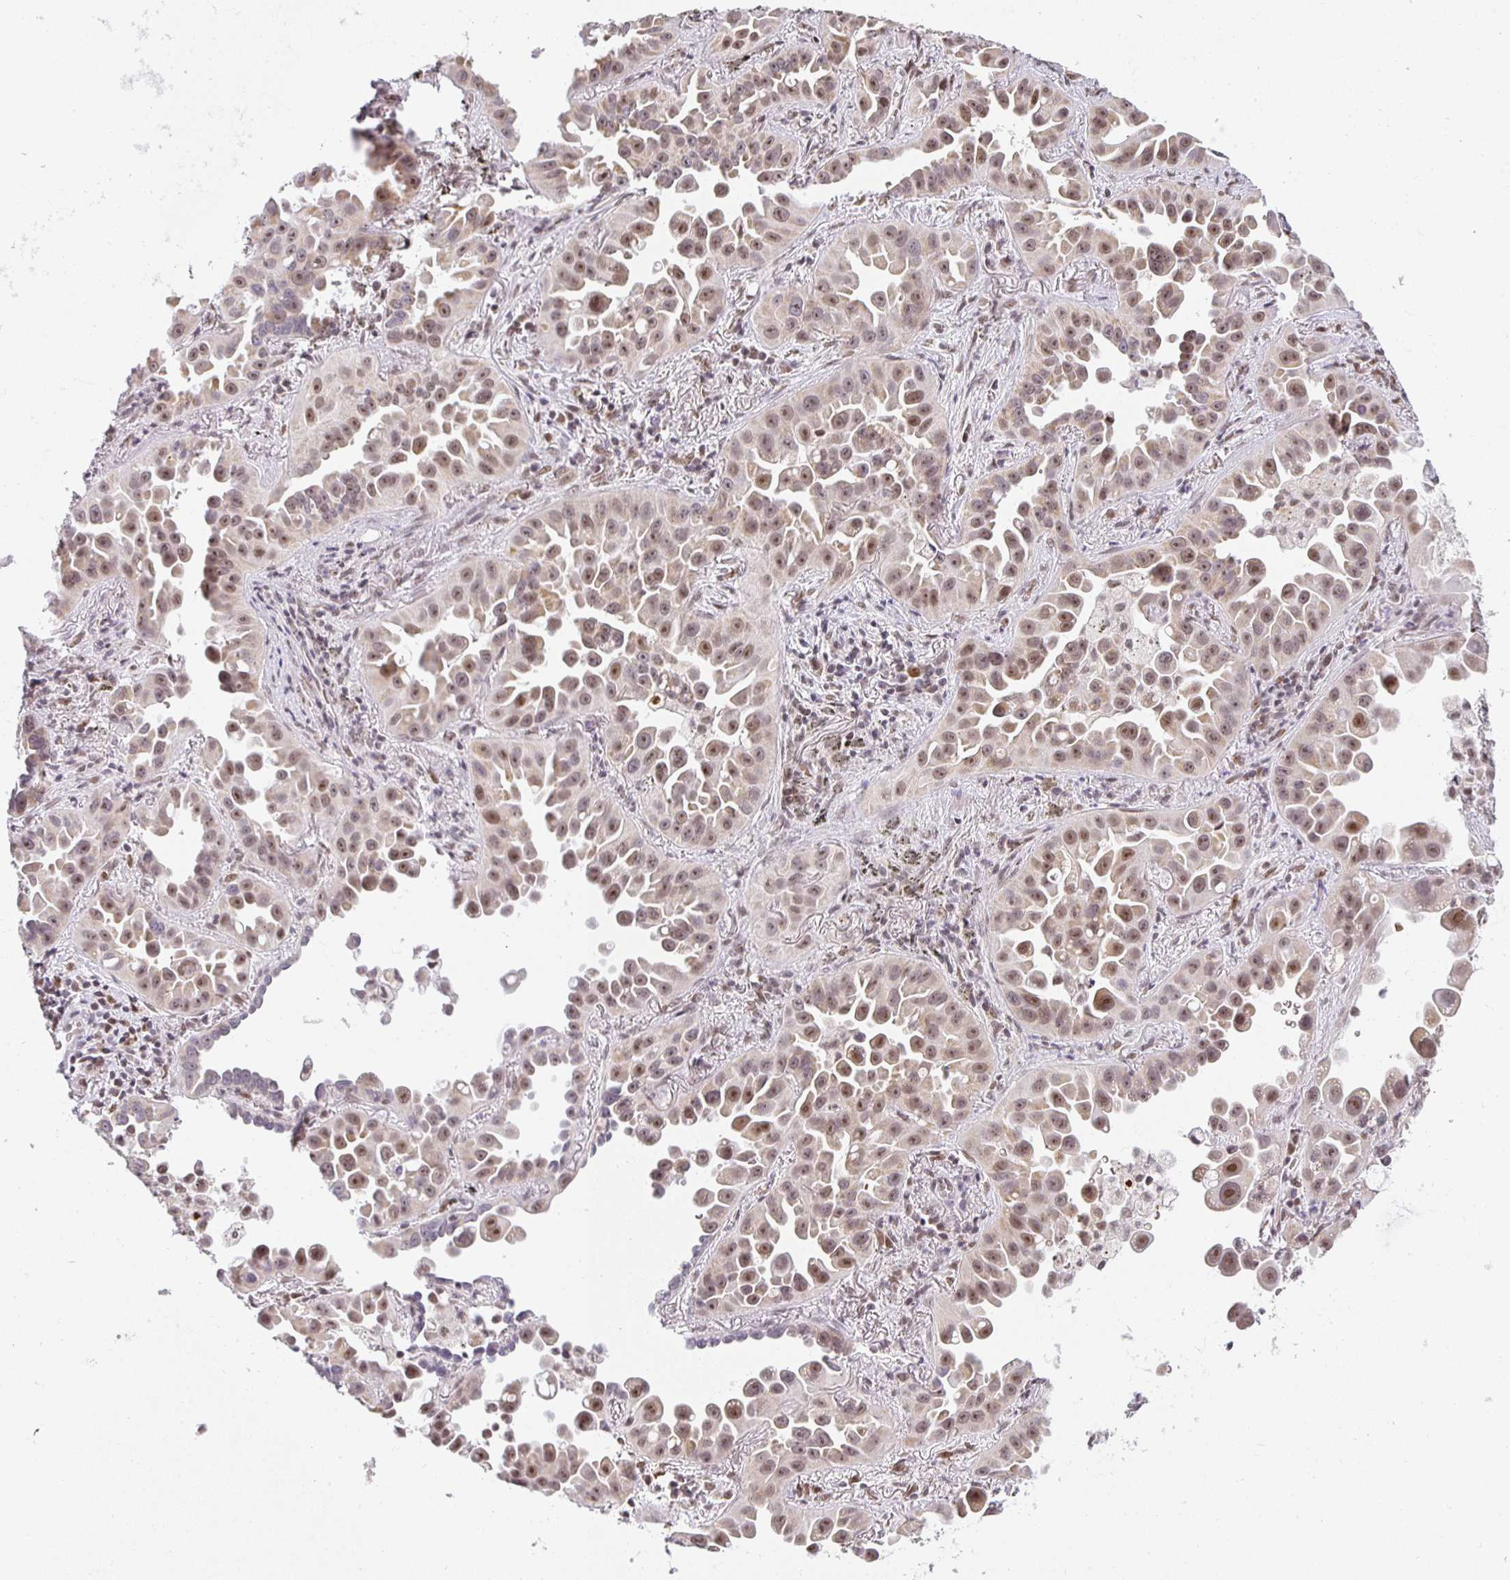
{"staining": {"intensity": "moderate", "quantity": ">75%", "location": "nuclear"}, "tissue": "lung cancer", "cell_type": "Tumor cells", "image_type": "cancer", "snomed": [{"axis": "morphology", "description": "Adenocarcinoma, NOS"}, {"axis": "topography", "description": "Lung"}], "caption": "This is an image of immunohistochemistry staining of lung cancer, which shows moderate positivity in the nuclear of tumor cells.", "gene": "SMARCA2", "patient": {"sex": "male", "age": 68}}